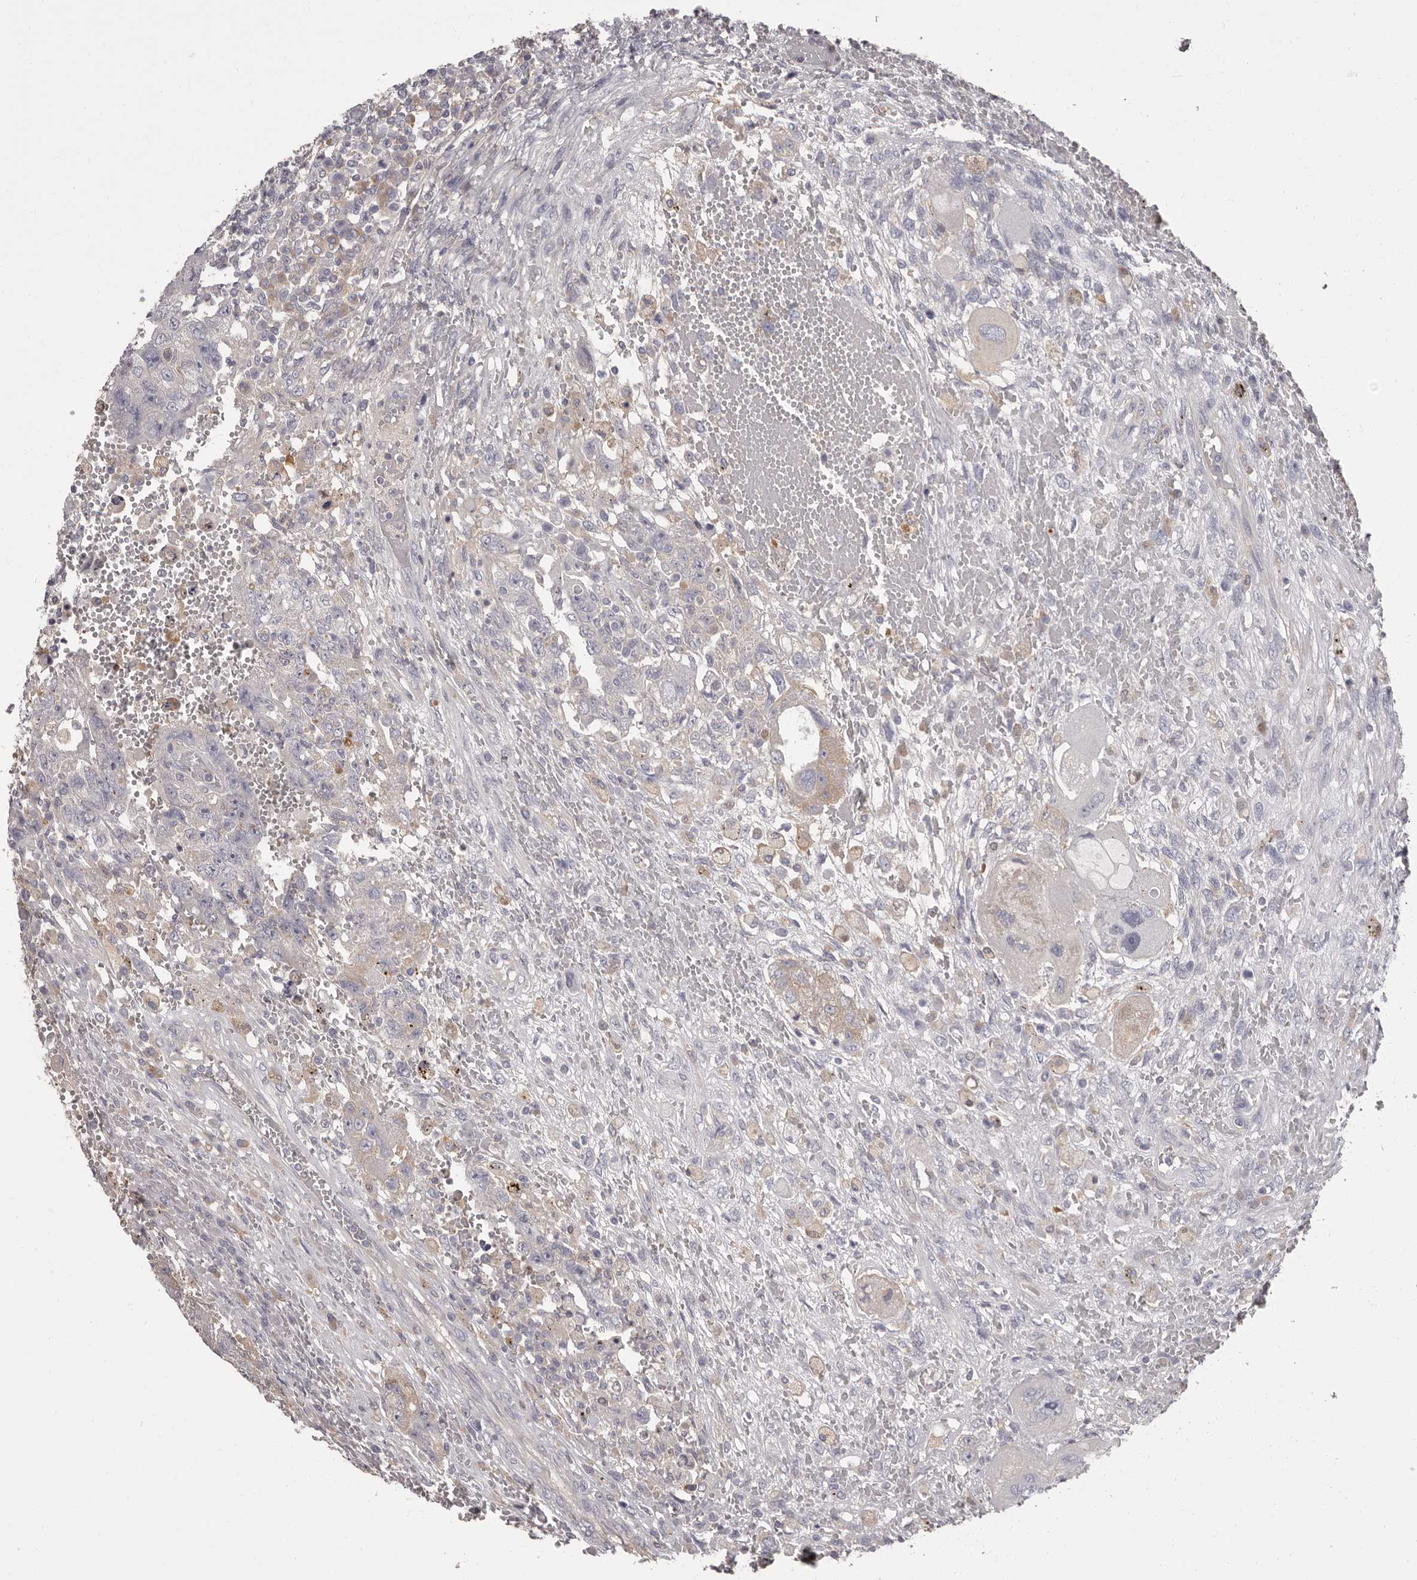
{"staining": {"intensity": "weak", "quantity": "<25%", "location": "cytoplasmic/membranous"}, "tissue": "testis cancer", "cell_type": "Tumor cells", "image_type": "cancer", "snomed": [{"axis": "morphology", "description": "Carcinoma, Embryonal, NOS"}, {"axis": "topography", "description": "Testis"}], "caption": "Embryonal carcinoma (testis) was stained to show a protein in brown. There is no significant staining in tumor cells.", "gene": "APEH", "patient": {"sex": "male", "age": 26}}